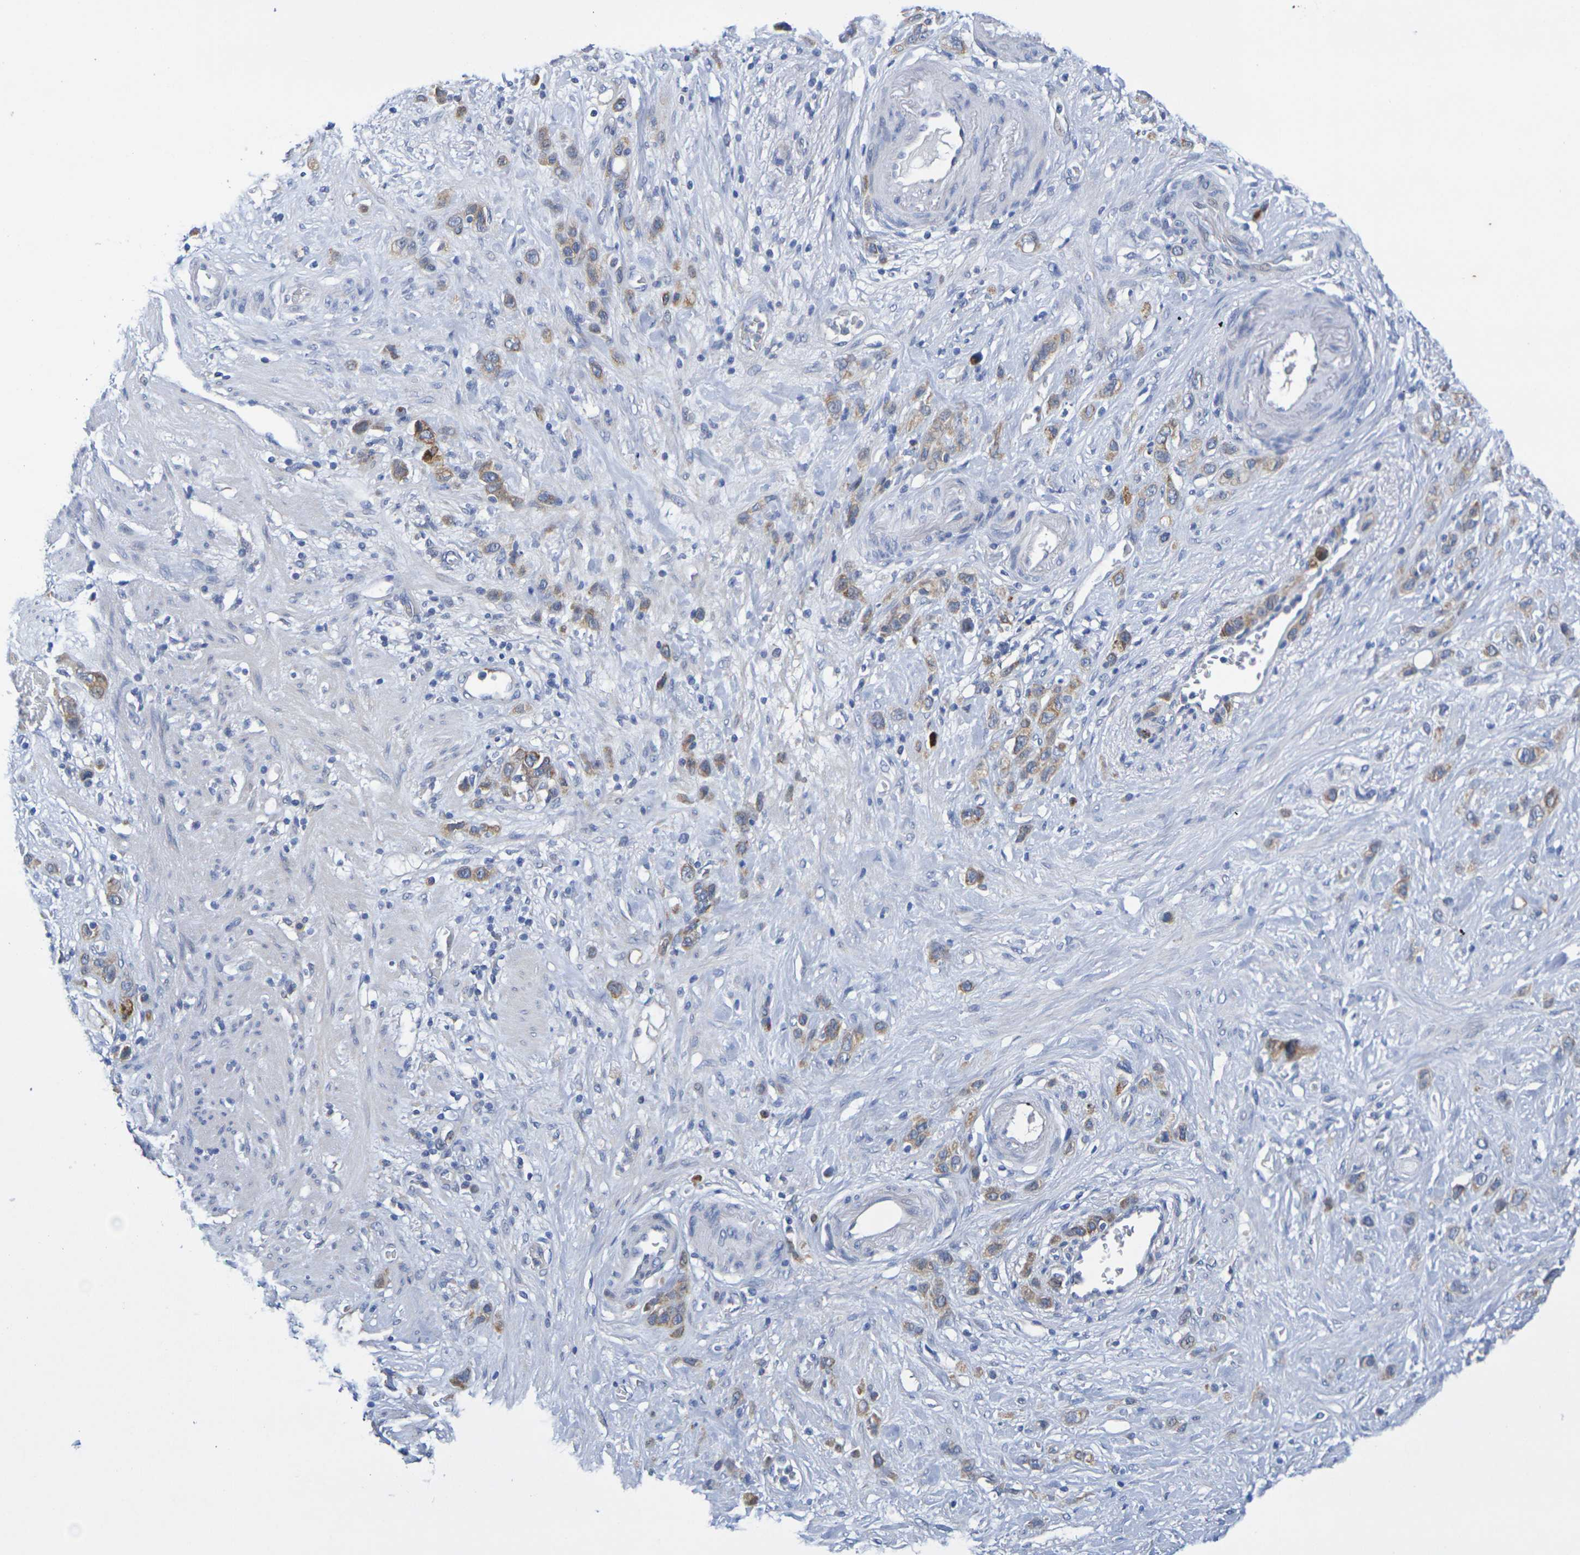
{"staining": {"intensity": "moderate", "quantity": ">75%", "location": "cytoplasmic/membranous"}, "tissue": "stomach cancer", "cell_type": "Tumor cells", "image_type": "cancer", "snomed": [{"axis": "morphology", "description": "Adenocarcinoma, NOS"}, {"axis": "morphology", "description": "Adenocarcinoma, High grade"}, {"axis": "topography", "description": "Stomach, upper"}, {"axis": "topography", "description": "Stomach, lower"}], "caption": "An image showing moderate cytoplasmic/membranous staining in approximately >75% of tumor cells in stomach adenocarcinoma (high-grade), as visualized by brown immunohistochemical staining.", "gene": "SDC4", "patient": {"sex": "female", "age": 65}}